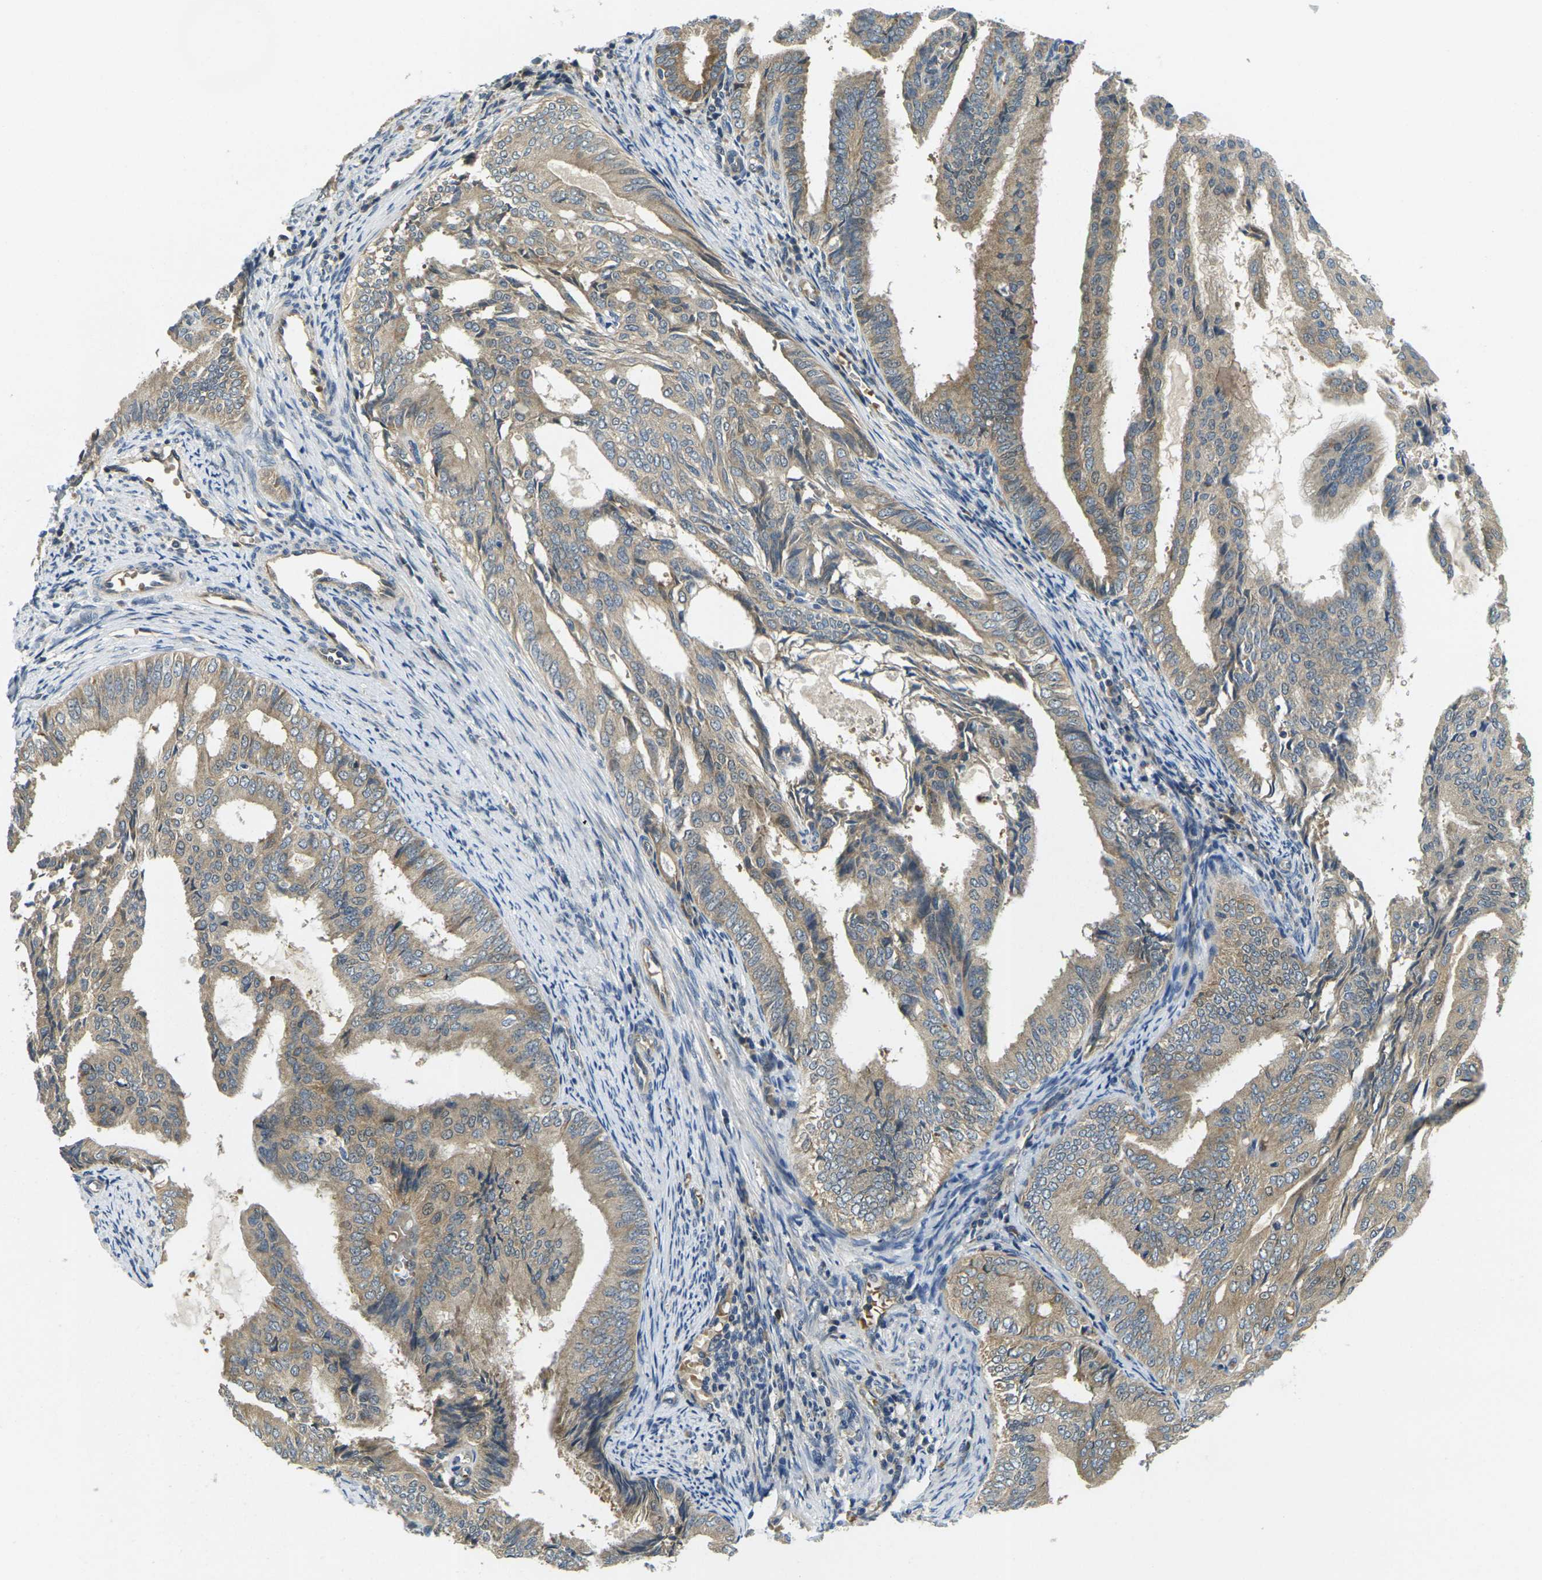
{"staining": {"intensity": "moderate", "quantity": "25%-75%", "location": "cytoplasmic/membranous"}, "tissue": "endometrial cancer", "cell_type": "Tumor cells", "image_type": "cancer", "snomed": [{"axis": "morphology", "description": "Adenocarcinoma, NOS"}, {"axis": "topography", "description": "Endometrium"}], "caption": "Immunohistochemical staining of human endometrial cancer exhibits medium levels of moderate cytoplasmic/membranous protein staining in about 25%-75% of tumor cells.", "gene": "MINAR2", "patient": {"sex": "female", "age": 58}}